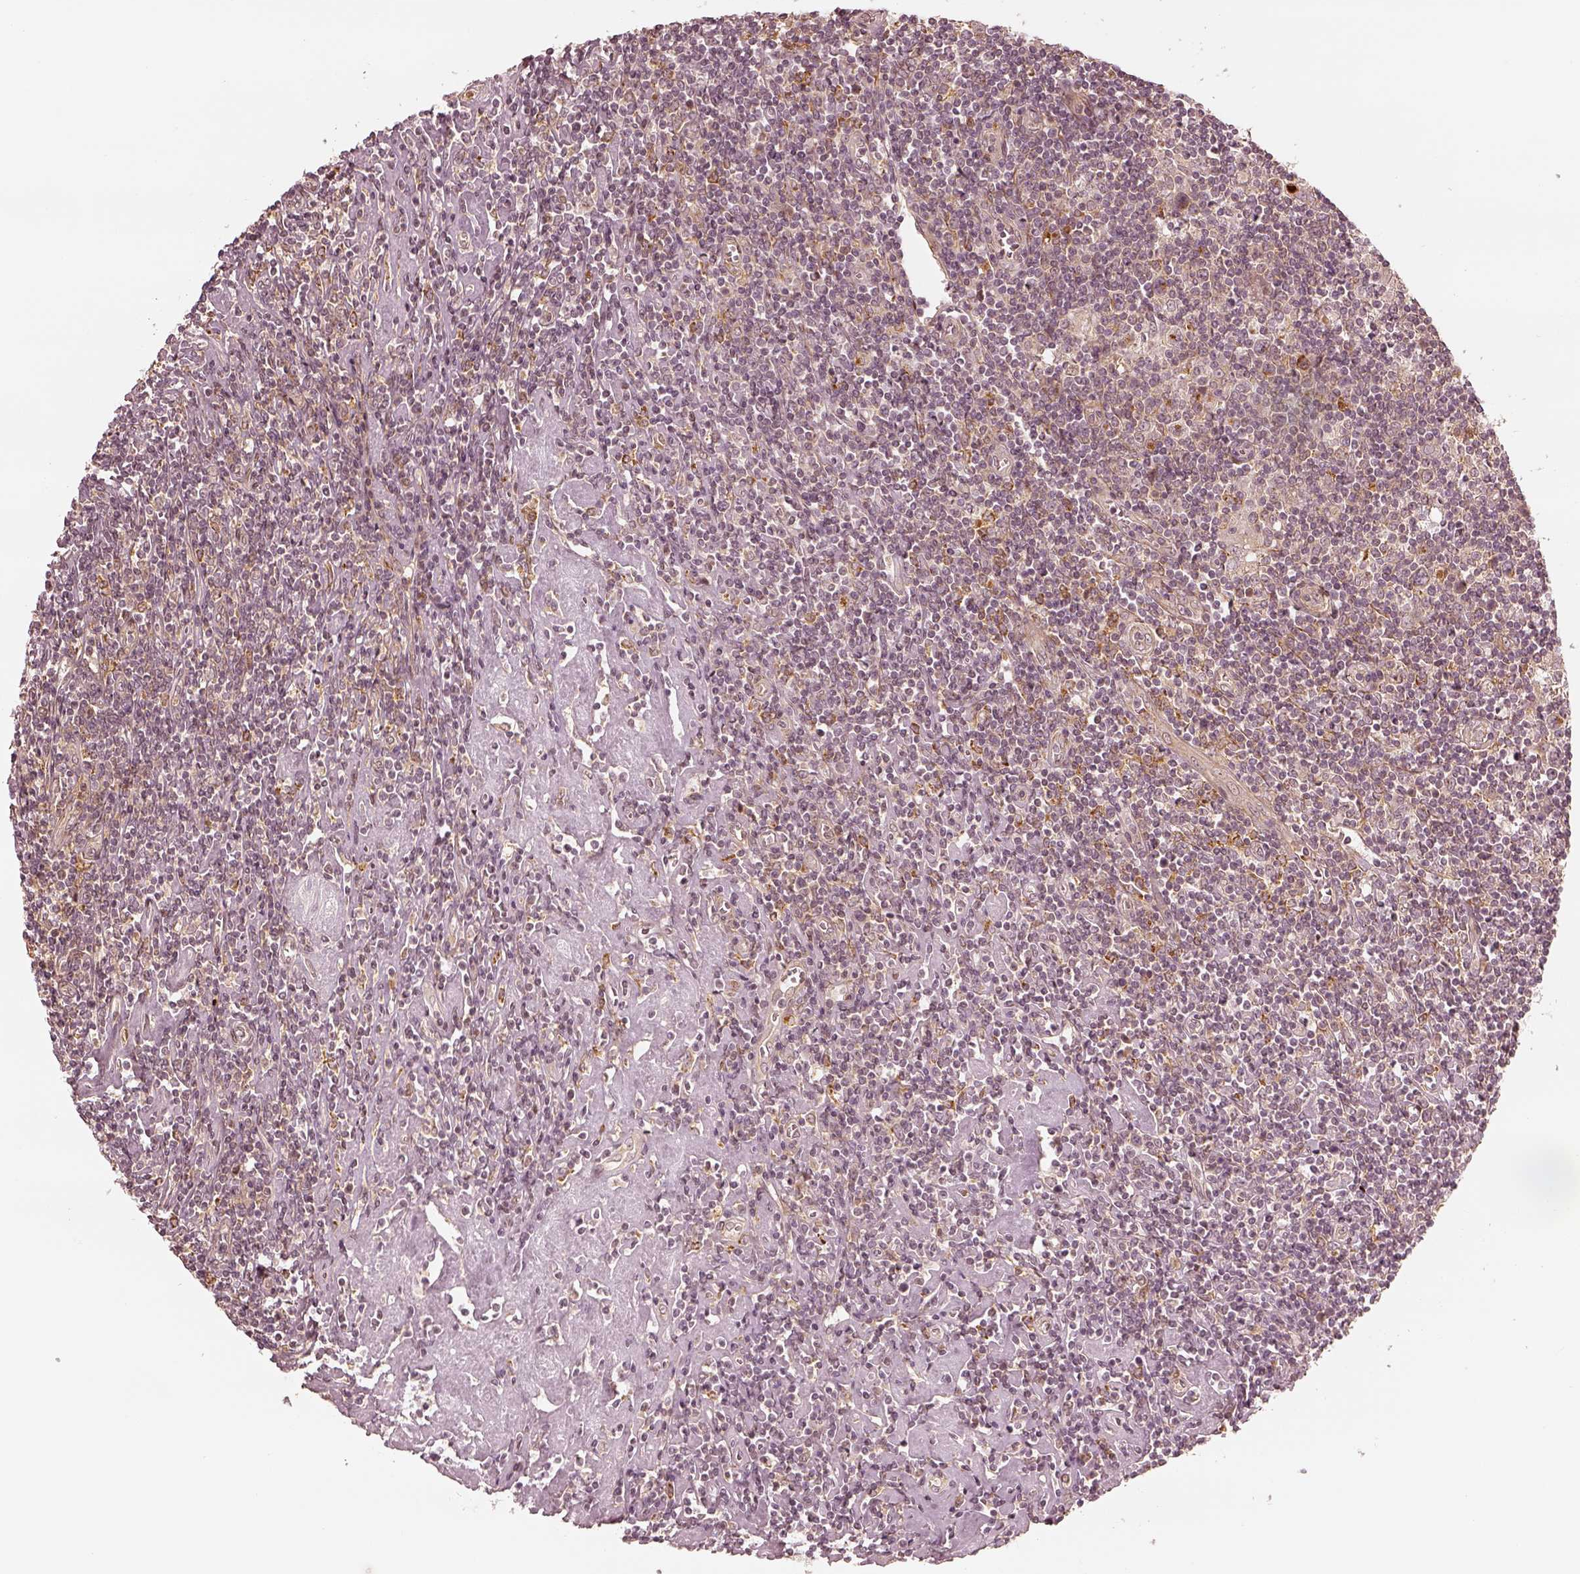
{"staining": {"intensity": "moderate", "quantity": ">75%", "location": "cytoplasmic/membranous"}, "tissue": "lymphoma", "cell_type": "Tumor cells", "image_type": "cancer", "snomed": [{"axis": "morphology", "description": "Hodgkin's disease, NOS"}, {"axis": "topography", "description": "Lymph node"}], "caption": "The micrograph displays immunohistochemical staining of lymphoma. There is moderate cytoplasmic/membranous positivity is seen in about >75% of tumor cells.", "gene": "SLC12A9", "patient": {"sex": "male", "age": 40}}